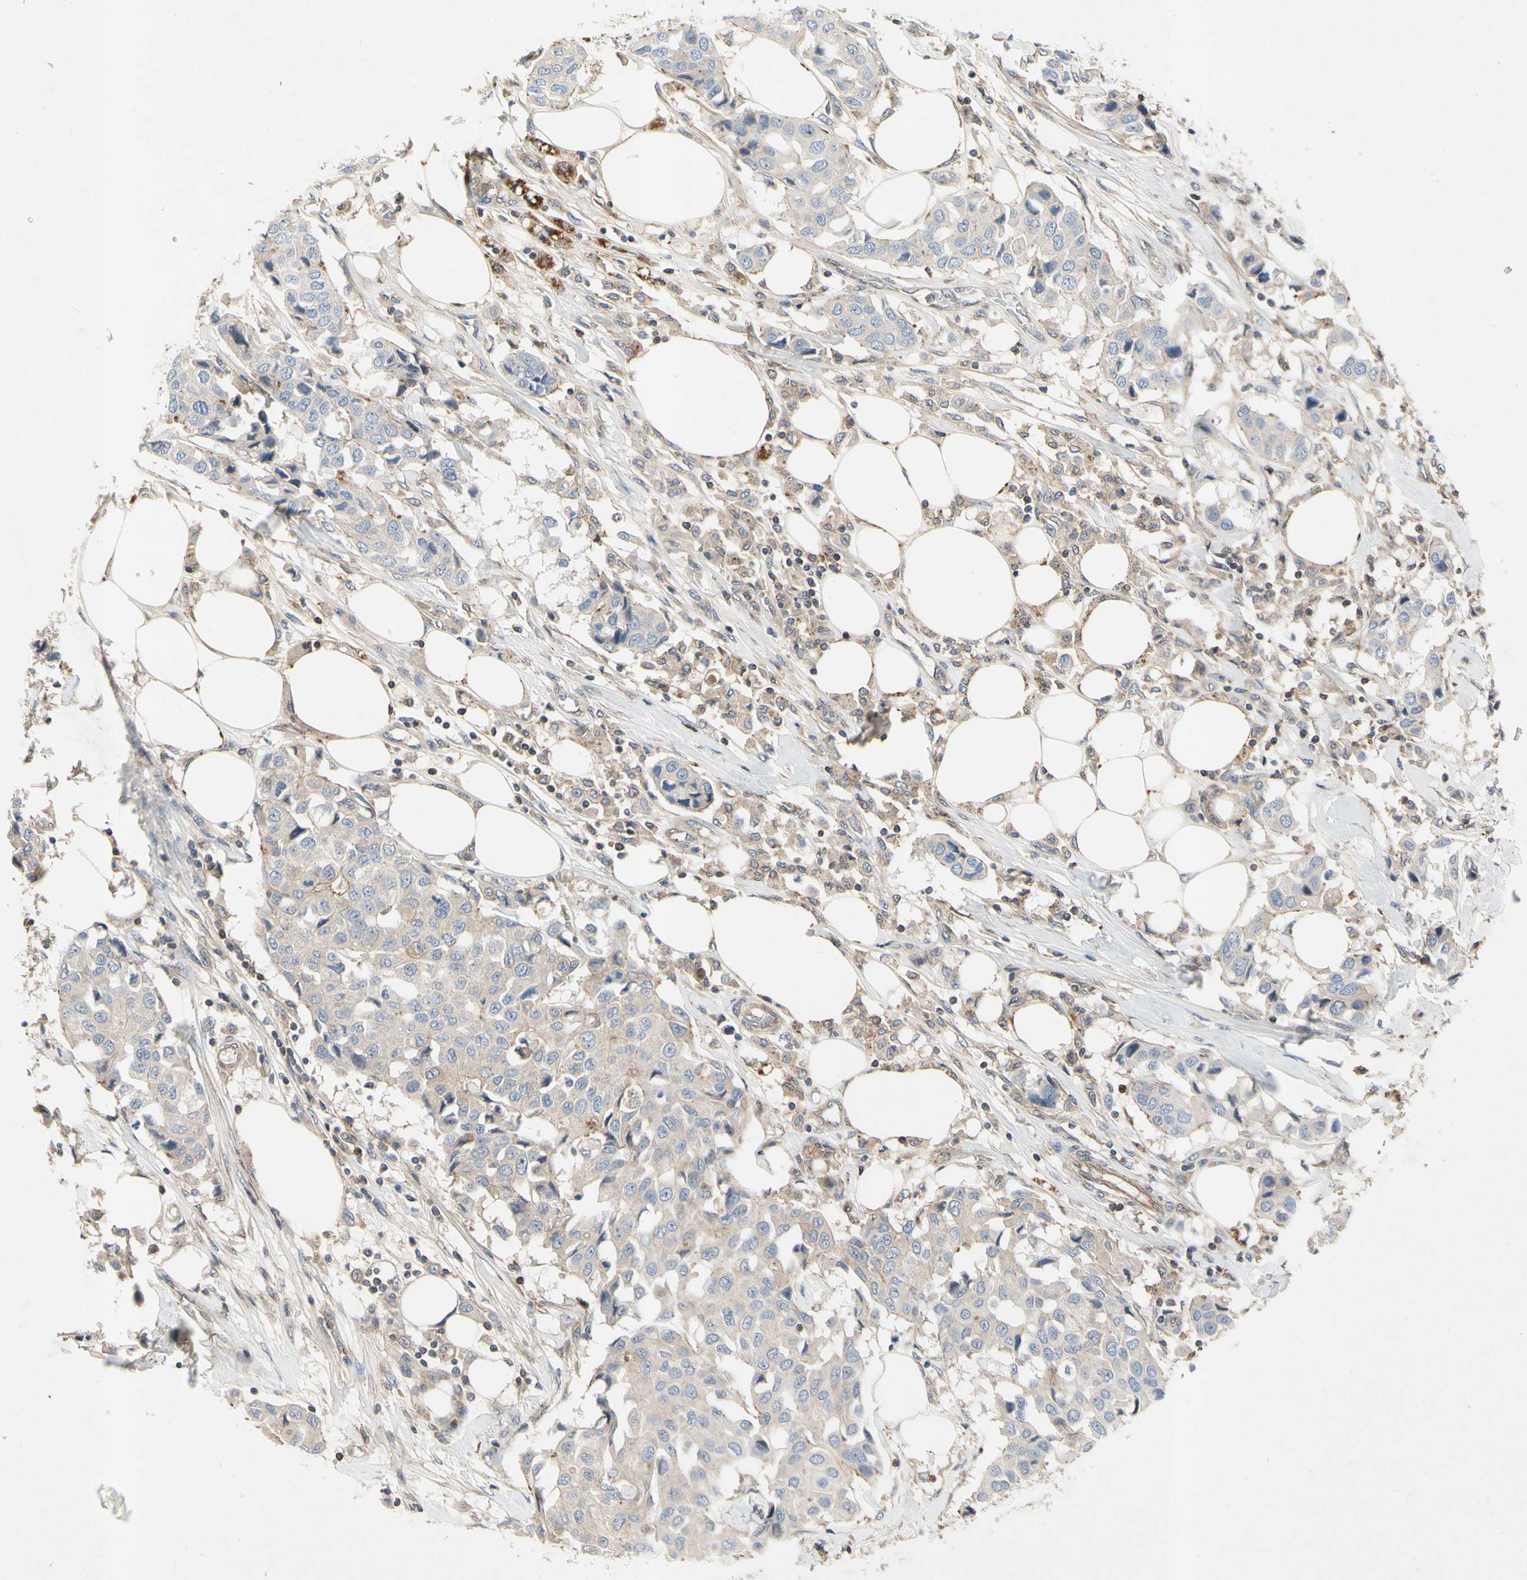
{"staining": {"intensity": "weak", "quantity": "25%-75%", "location": "cytoplasmic/membranous"}, "tissue": "breast cancer", "cell_type": "Tumor cells", "image_type": "cancer", "snomed": [{"axis": "morphology", "description": "Duct carcinoma"}, {"axis": "topography", "description": "Breast"}], "caption": "Immunohistochemistry histopathology image of human invasive ductal carcinoma (breast) stained for a protein (brown), which exhibits low levels of weak cytoplasmic/membranous expression in approximately 25%-75% of tumor cells.", "gene": "CRTAC1", "patient": {"sex": "female", "age": 80}}